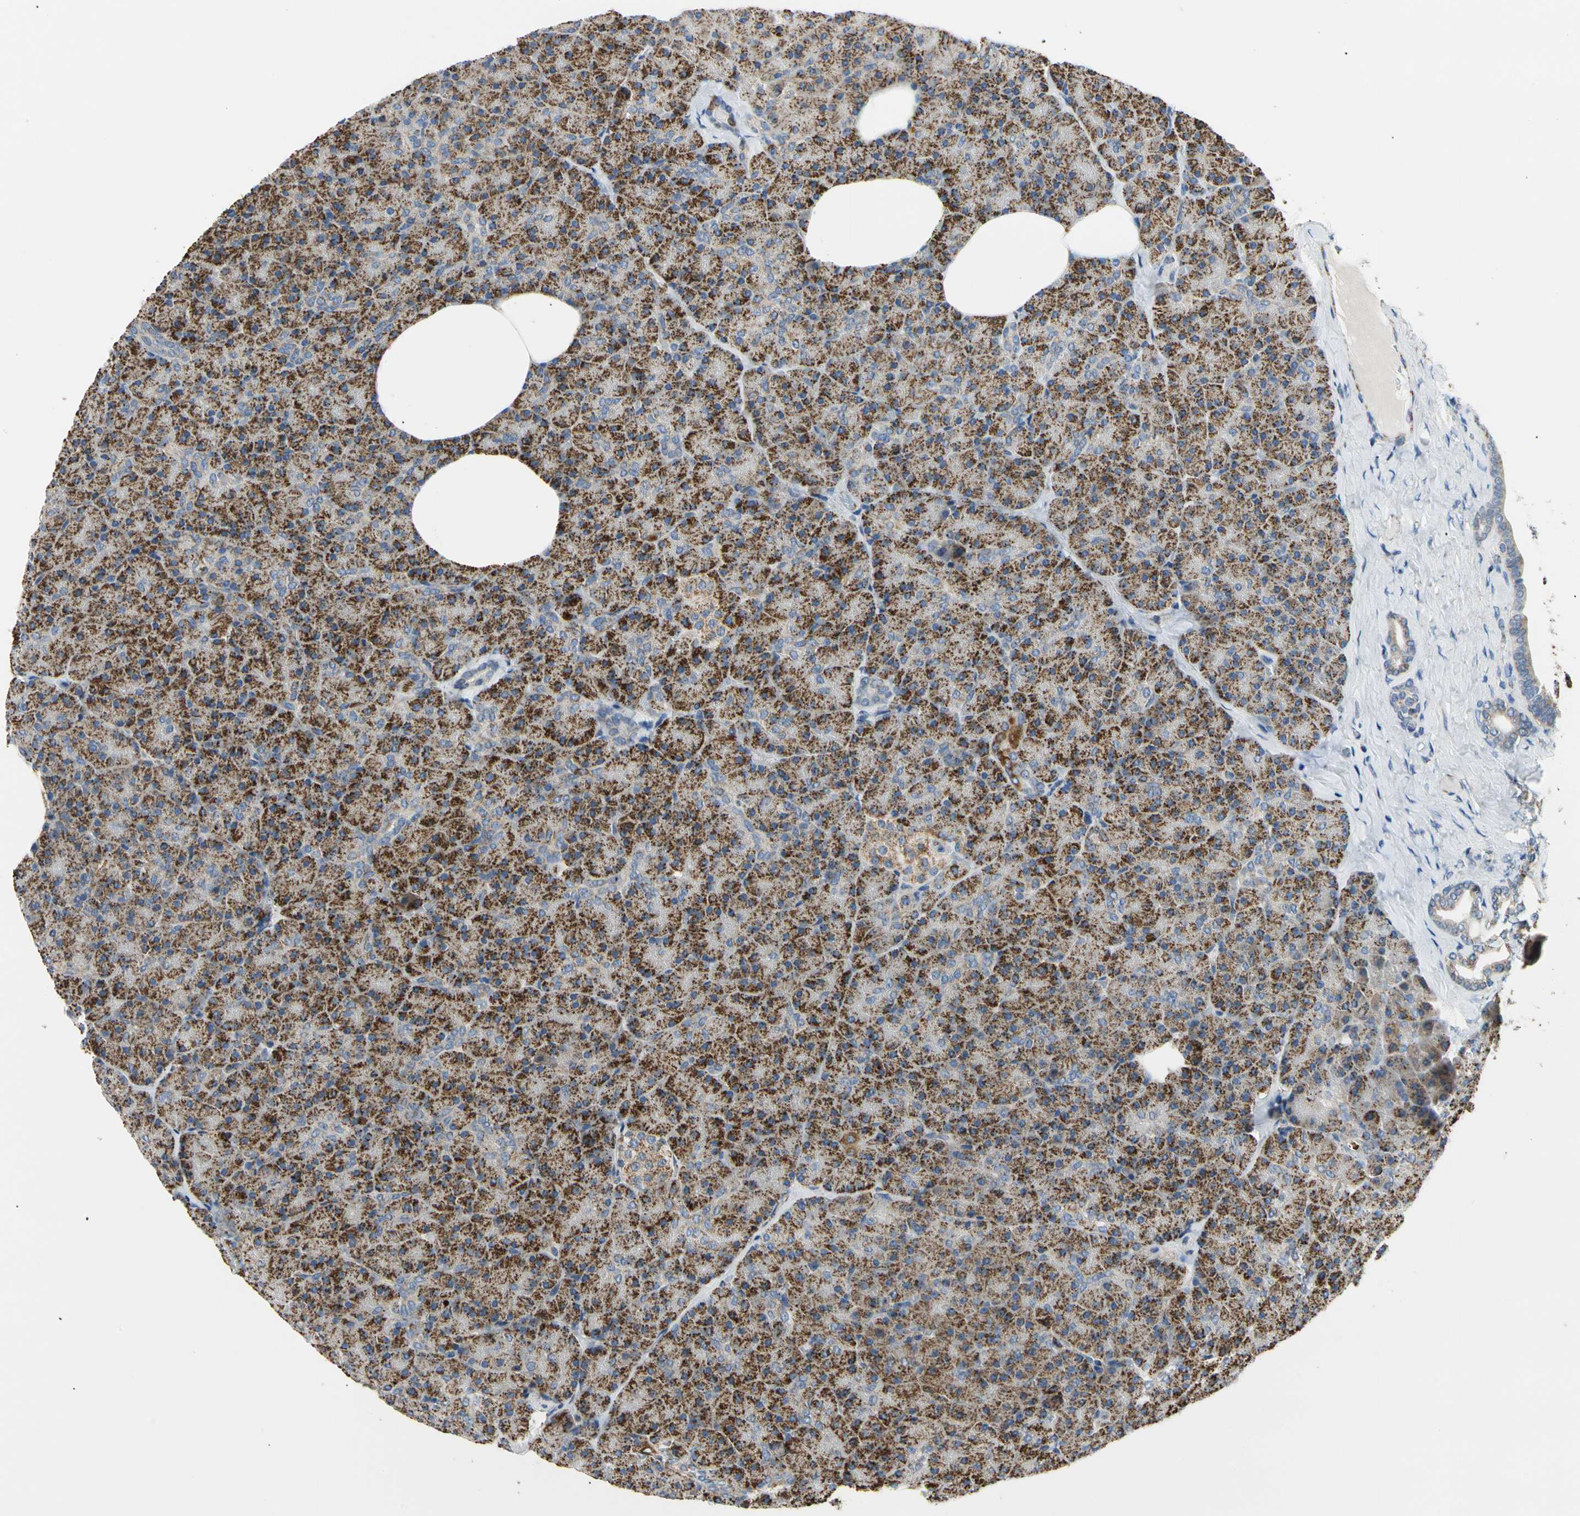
{"staining": {"intensity": "strong", "quantity": ">75%", "location": "cytoplasmic/membranous"}, "tissue": "pancreas", "cell_type": "Exocrine glandular cells", "image_type": "normal", "snomed": [{"axis": "morphology", "description": "Normal tissue, NOS"}, {"axis": "topography", "description": "Pancreas"}], "caption": "Protein staining exhibits strong cytoplasmic/membranous staining in about >75% of exocrine glandular cells in unremarkable pancreas. (DAB IHC, brown staining for protein, blue staining for nuclei).", "gene": "ACAT1", "patient": {"sex": "female", "age": 35}}